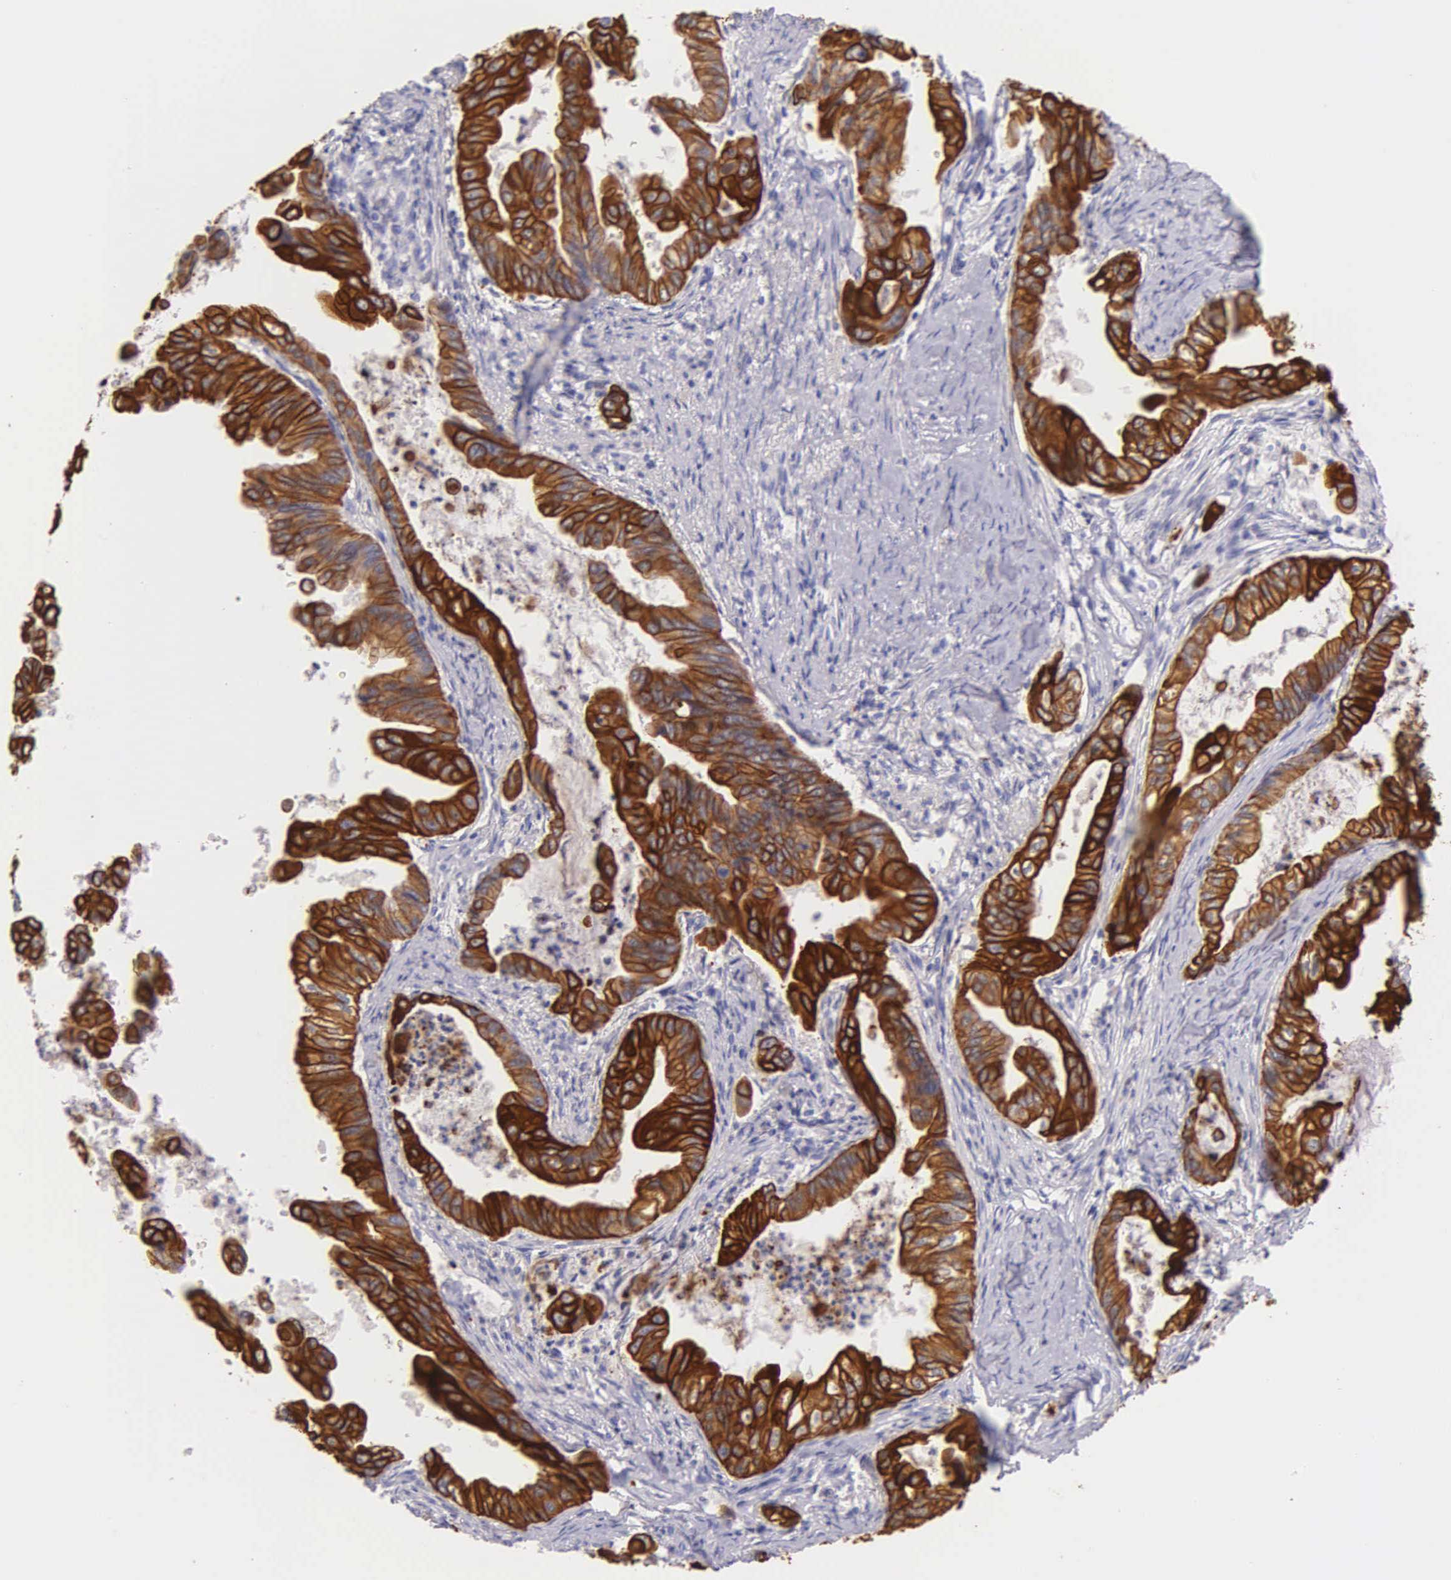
{"staining": {"intensity": "strong", "quantity": ">75%", "location": "cytoplasmic/membranous"}, "tissue": "stomach cancer", "cell_type": "Tumor cells", "image_type": "cancer", "snomed": [{"axis": "morphology", "description": "Adenocarcinoma, NOS"}, {"axis": "topography", "description": "Stomach, upper"}], "caption": "Immunohistochemical staining of human stomach cancer demonstrates high levels of strong cytoplasmic/membranous positivity in approximately >75% of tumor cells.", "gene": "KRT17", "patient": {"sex": "male", "age": 80}}